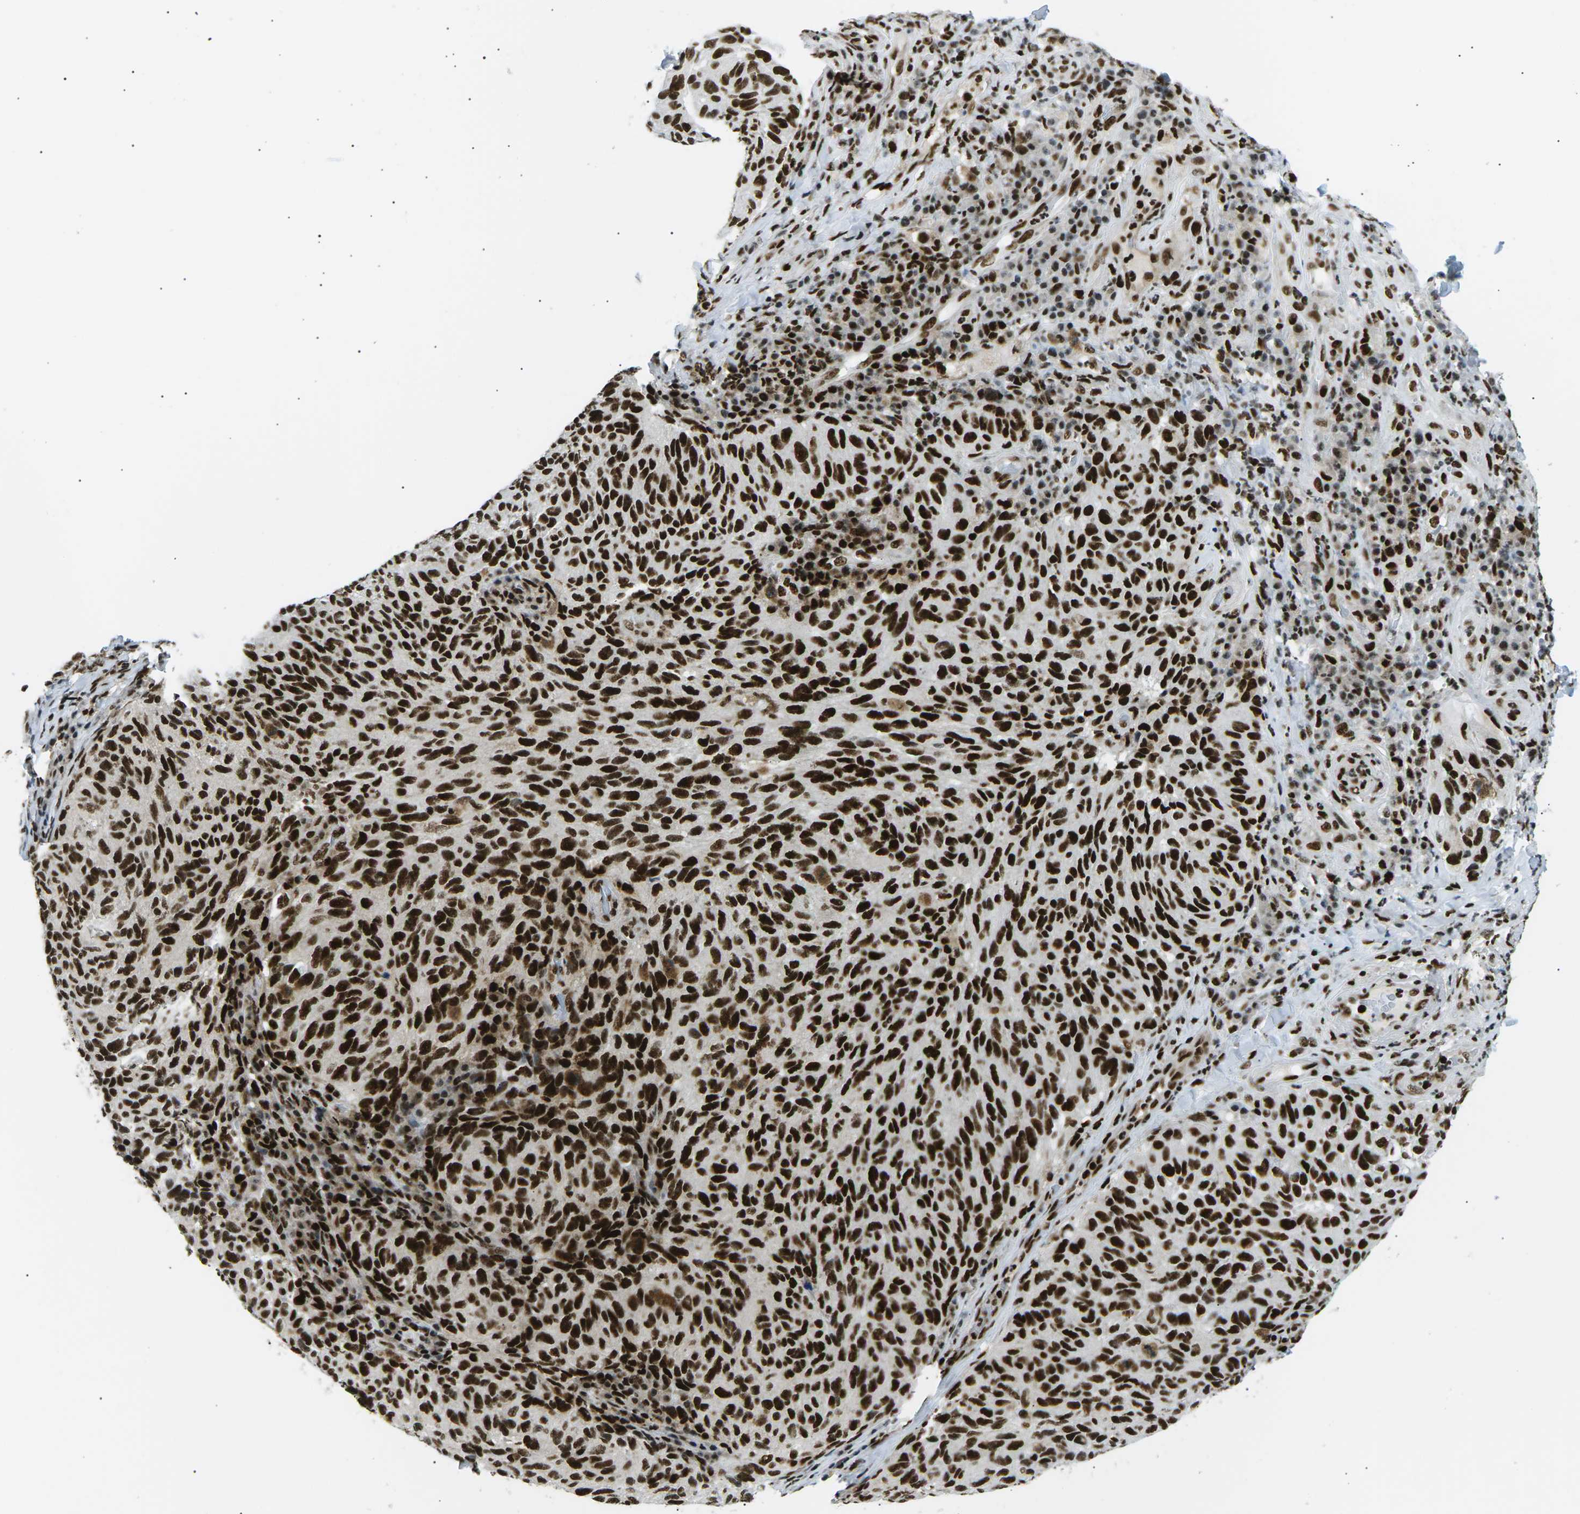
{"staining": {"intensity": "strong", "quantity": ">75%", "location": "nuclear"}, "tissue": "melanoma", "cell_type": "Tumor cells", "image_type": "cancer", "snomed": [{"axis": "morphology", "description": "Malignant melanoma, NOS"}, {"axis": "topography", "description": "Skin"}], "caption": "A high-resolution photomicrograph shows immunohistochemistry staining of melanoma, which exhibits strong nuclear expression in about >75% of tumor cells.", "gene": "RPA2", "patient": {"sex": "female", "age": 73}}